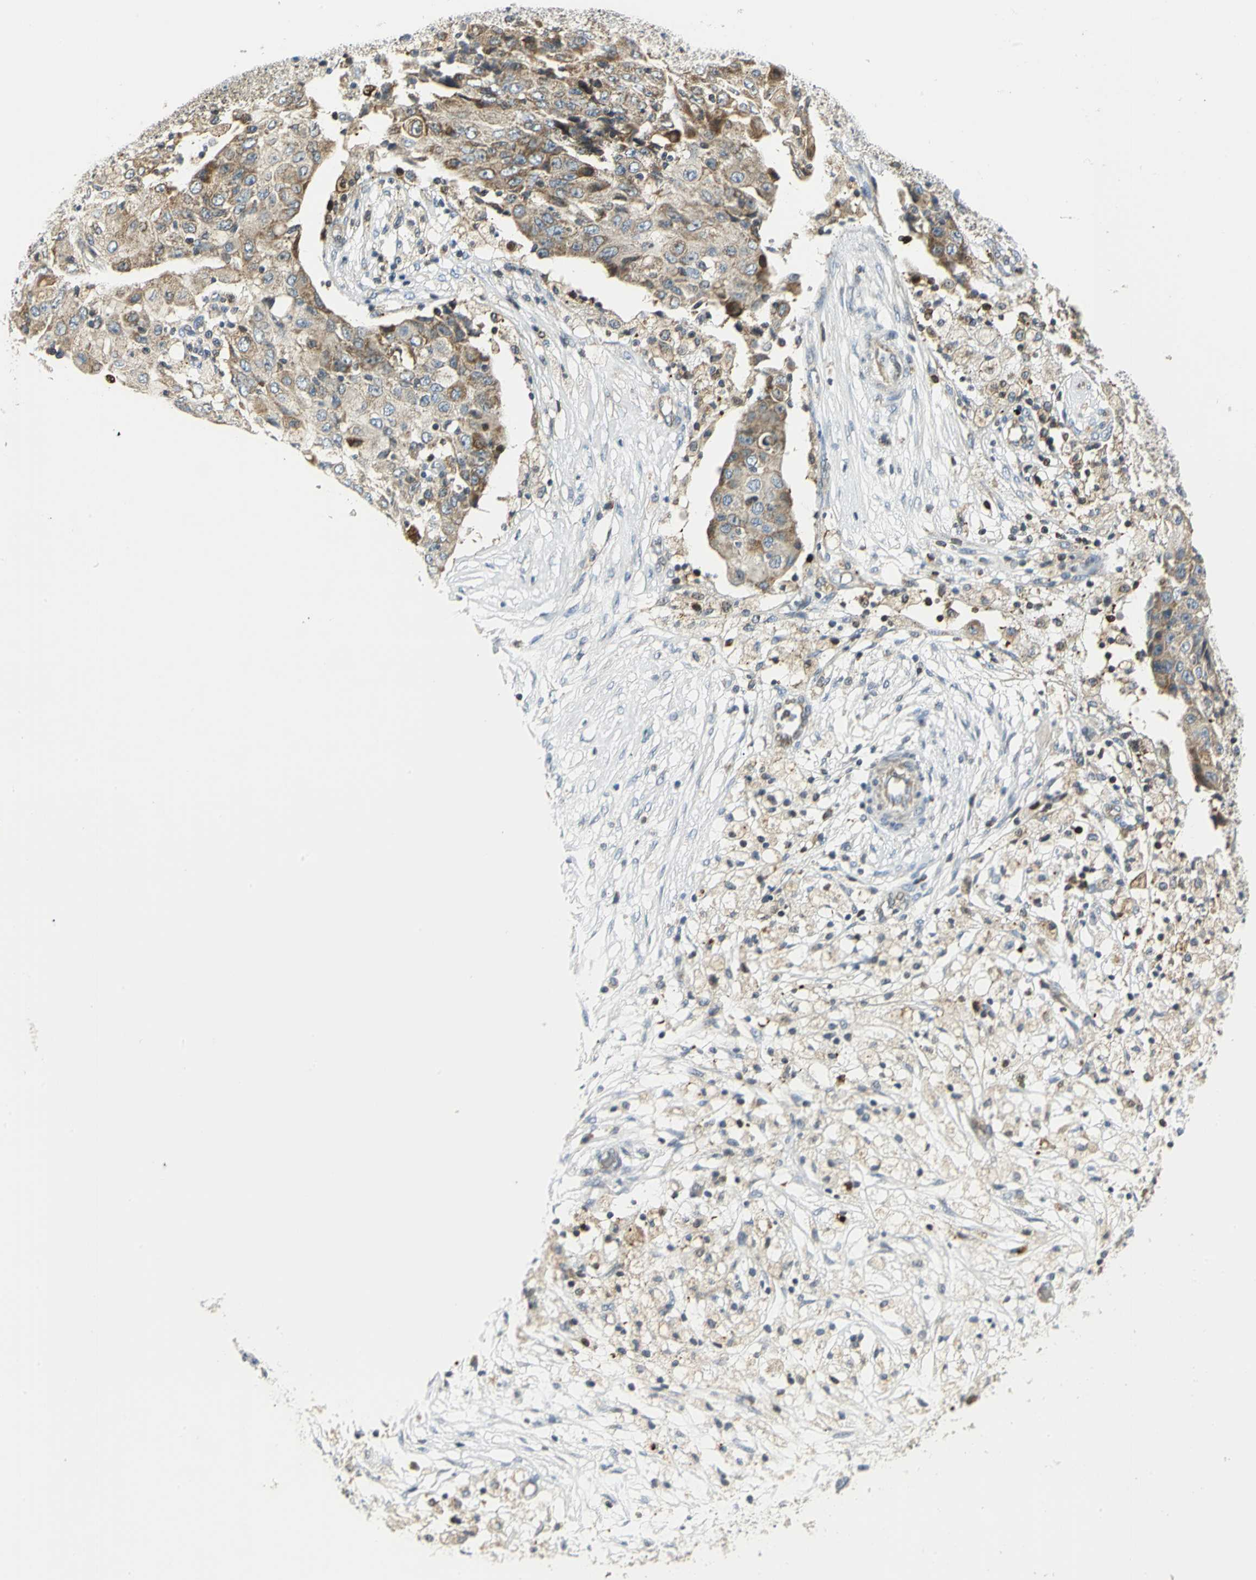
{"staining": {"intensity": "moderate", "quantity": ">75%", "location": "cytoplasmic/membranous"}, "tissue": "ovarian cancer", "cell_type": "Tumor cells", "image_type": "cancer", "snomed": [{"axis": "morphology", "description": "Carcinoma, endometroid"}, {"axis": "topography", "description": "Ovary"}], "caption": "Ovarian cancer (endometroid carcinoma) was stained to show a protein in brown. There is medium levels of moderate cytoplasmic/membranous staining in about >75% of tumor cells. (DAB IHC with brightfield microscopy, high magnification).", "gene": "USP40", "patient": {"sex": "female", "age": 42}}